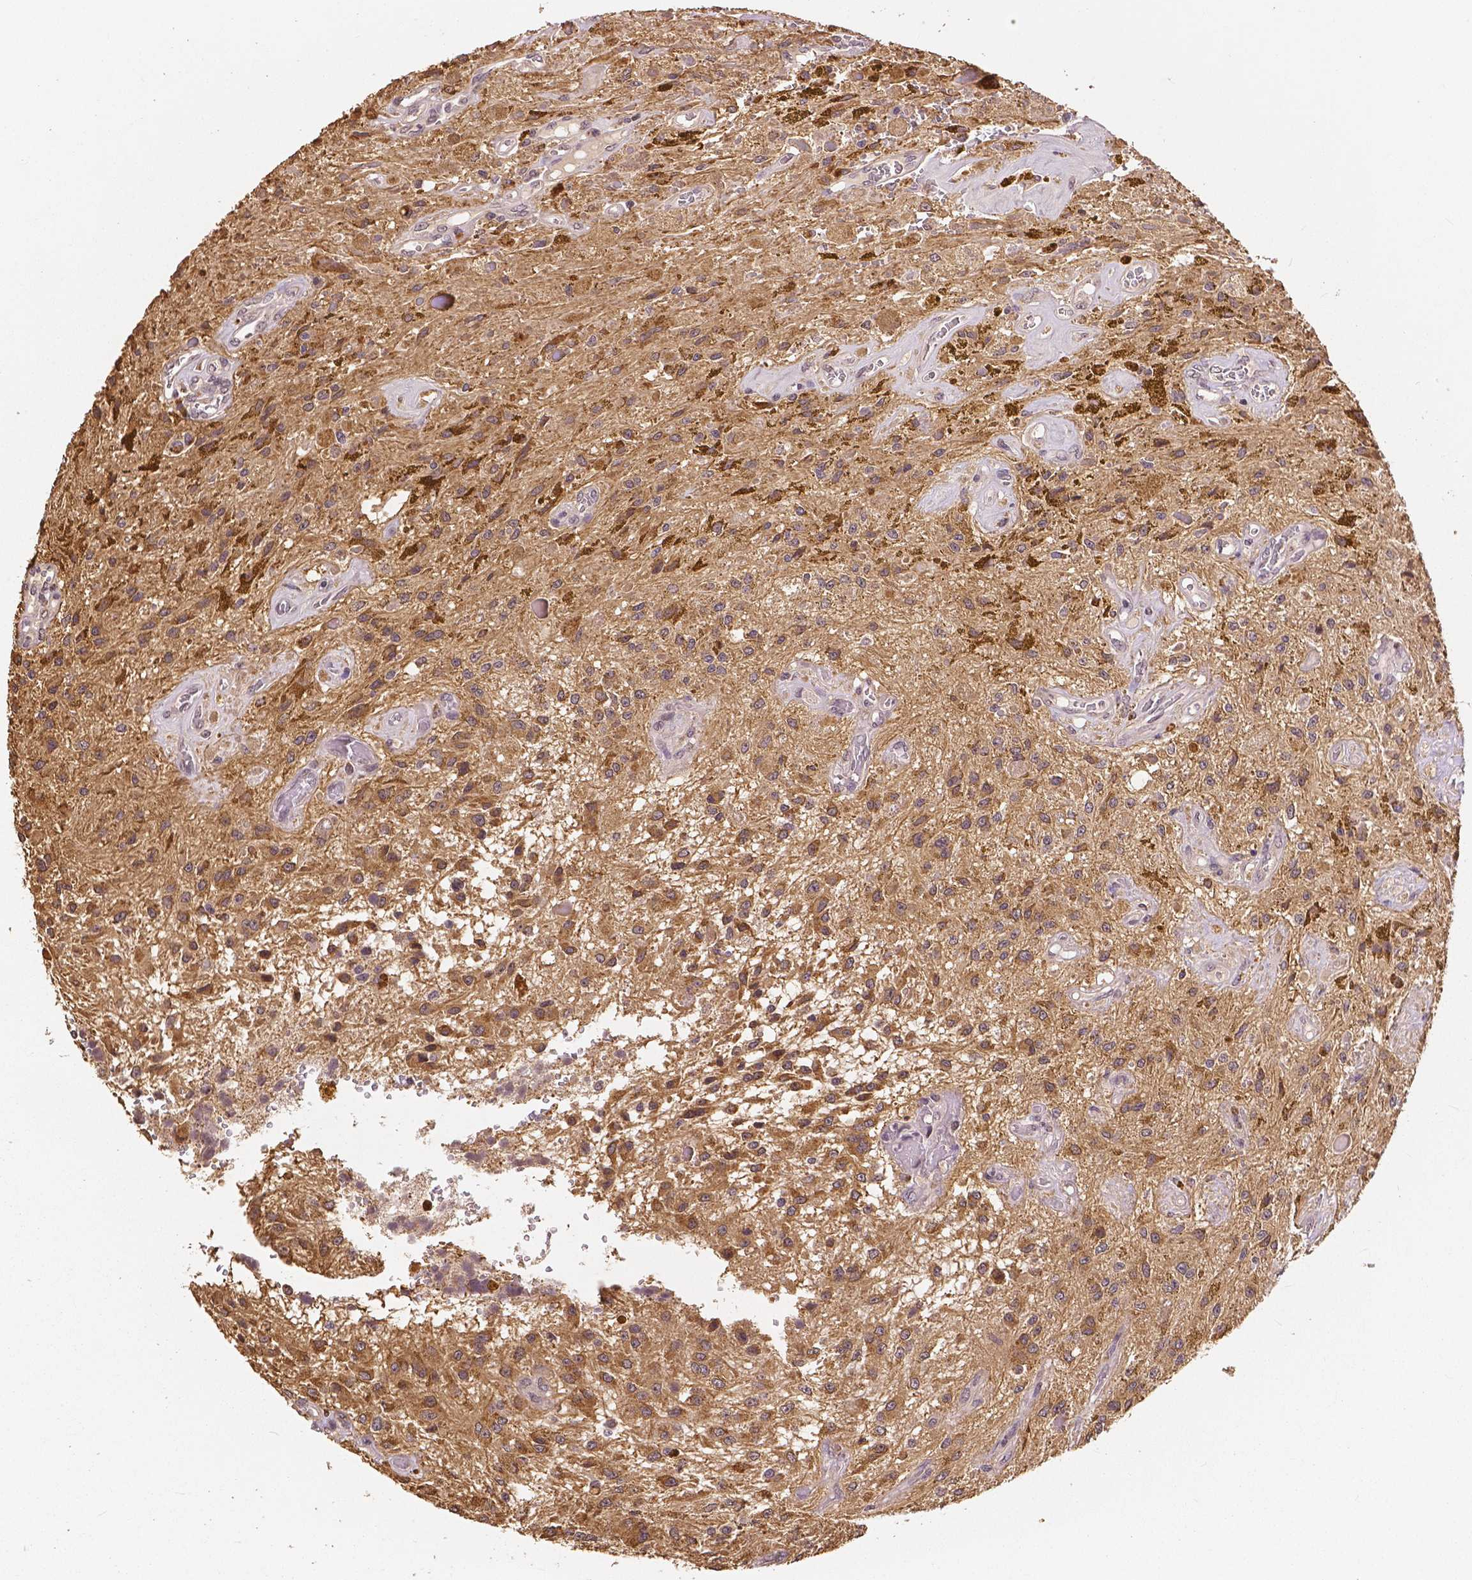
{"staining": {"intensity": "moderate", "quantity": "<25%", "location": "cytoplasmic/membranous"}, "tissue": "glioma", "cell_type": "Tumor cells", "image_type": "cancer", "snomed": [{"axis": "morphology", "description": "Glioma, malignant, Low grade"}, {"axis": "topography", "description": "Cerebellum"}], "caption": "Tumor cells show low levels of moderate cytoplasmic/membranous positivity in about <25% of cells in glioma.", "gene": "MAP1LC3B", "patient": {"sex": "female", "age": 14}}